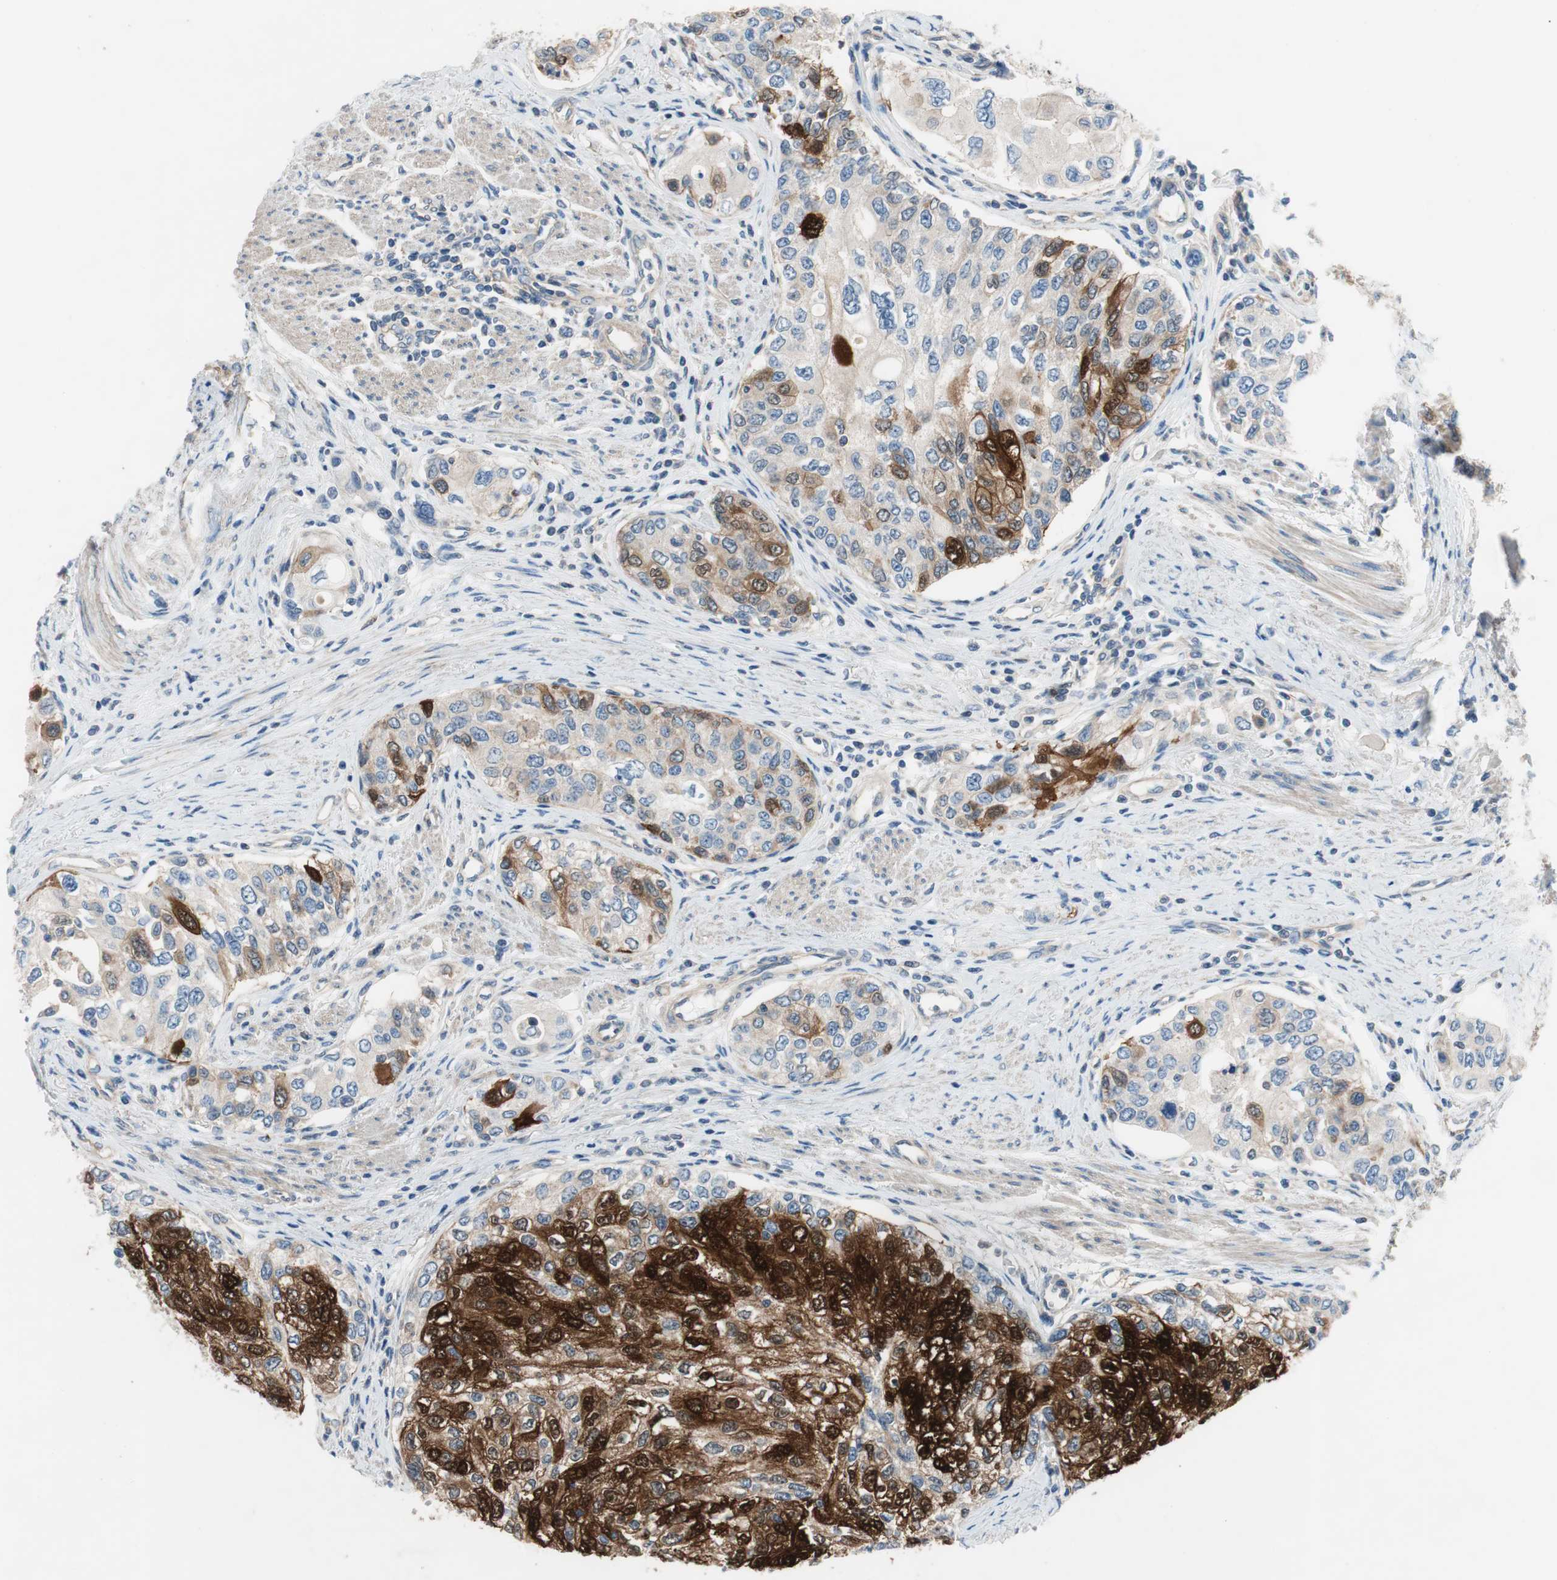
{"staining": {"intensity": "moderate", "quantity": "25%-75%", "location": "cytoplasmic/membranous"}, "tissue": "urothelial cancer", "cell_type": "Tumor cells", "image_type": "cancer", "snomed": [{"axis": "morphology", "description": "Urothelial carcinoma, High grade"}, {"axis": "topography", "description": "Urinary bladder"}], "caption": "Protein expression analysis of urothelial cancer shows moderate cytoplasmic/membranous staining in about 25%-75% of tumor cells. (DAB (3,3'-diaminobenzidine) = brown stain, brightfield microscopy at high magnification).", "gene": "CALML3", "patient": {"sex": "female", "age": 56}}